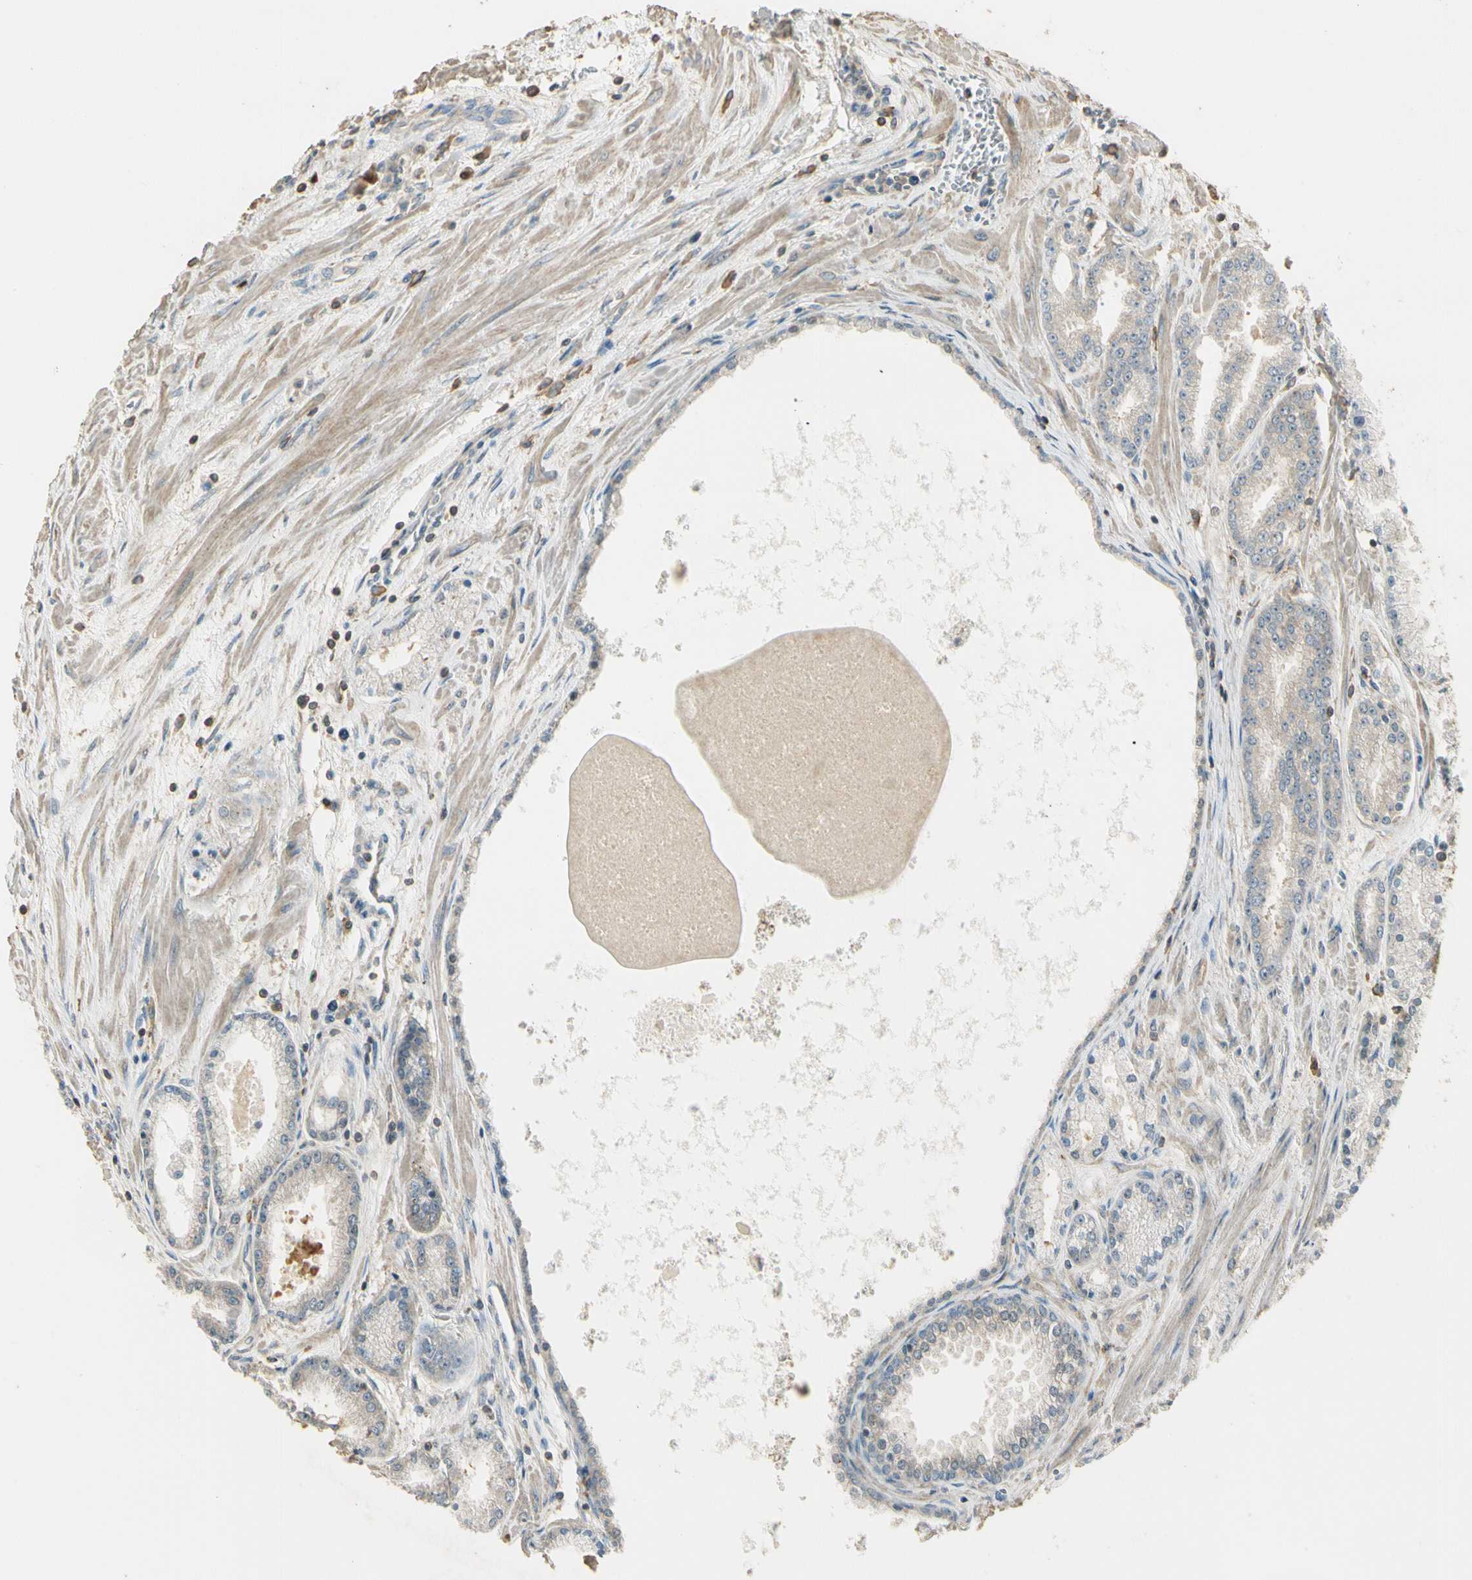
{"staining": {"intensity": "weak", "quantity": "<25%", "location": "cytoplasmic/membranous"}, "tissue": "prostate cancer", "cell_type": "Tumor cells", "image_type": "cancer", "snomed": [{"axis": "morphology", "description": "Adenocarcinoma, High grade"}, {"axis": "topography", "description": "Prostate"}], "caption": "This is an immunohistochemistry (IHC) histopathology image of prostate cancer. There is no positivity in tumor cells.", "gene": "PLXNA1", "patient": {"sex": "male", "age": 61}}